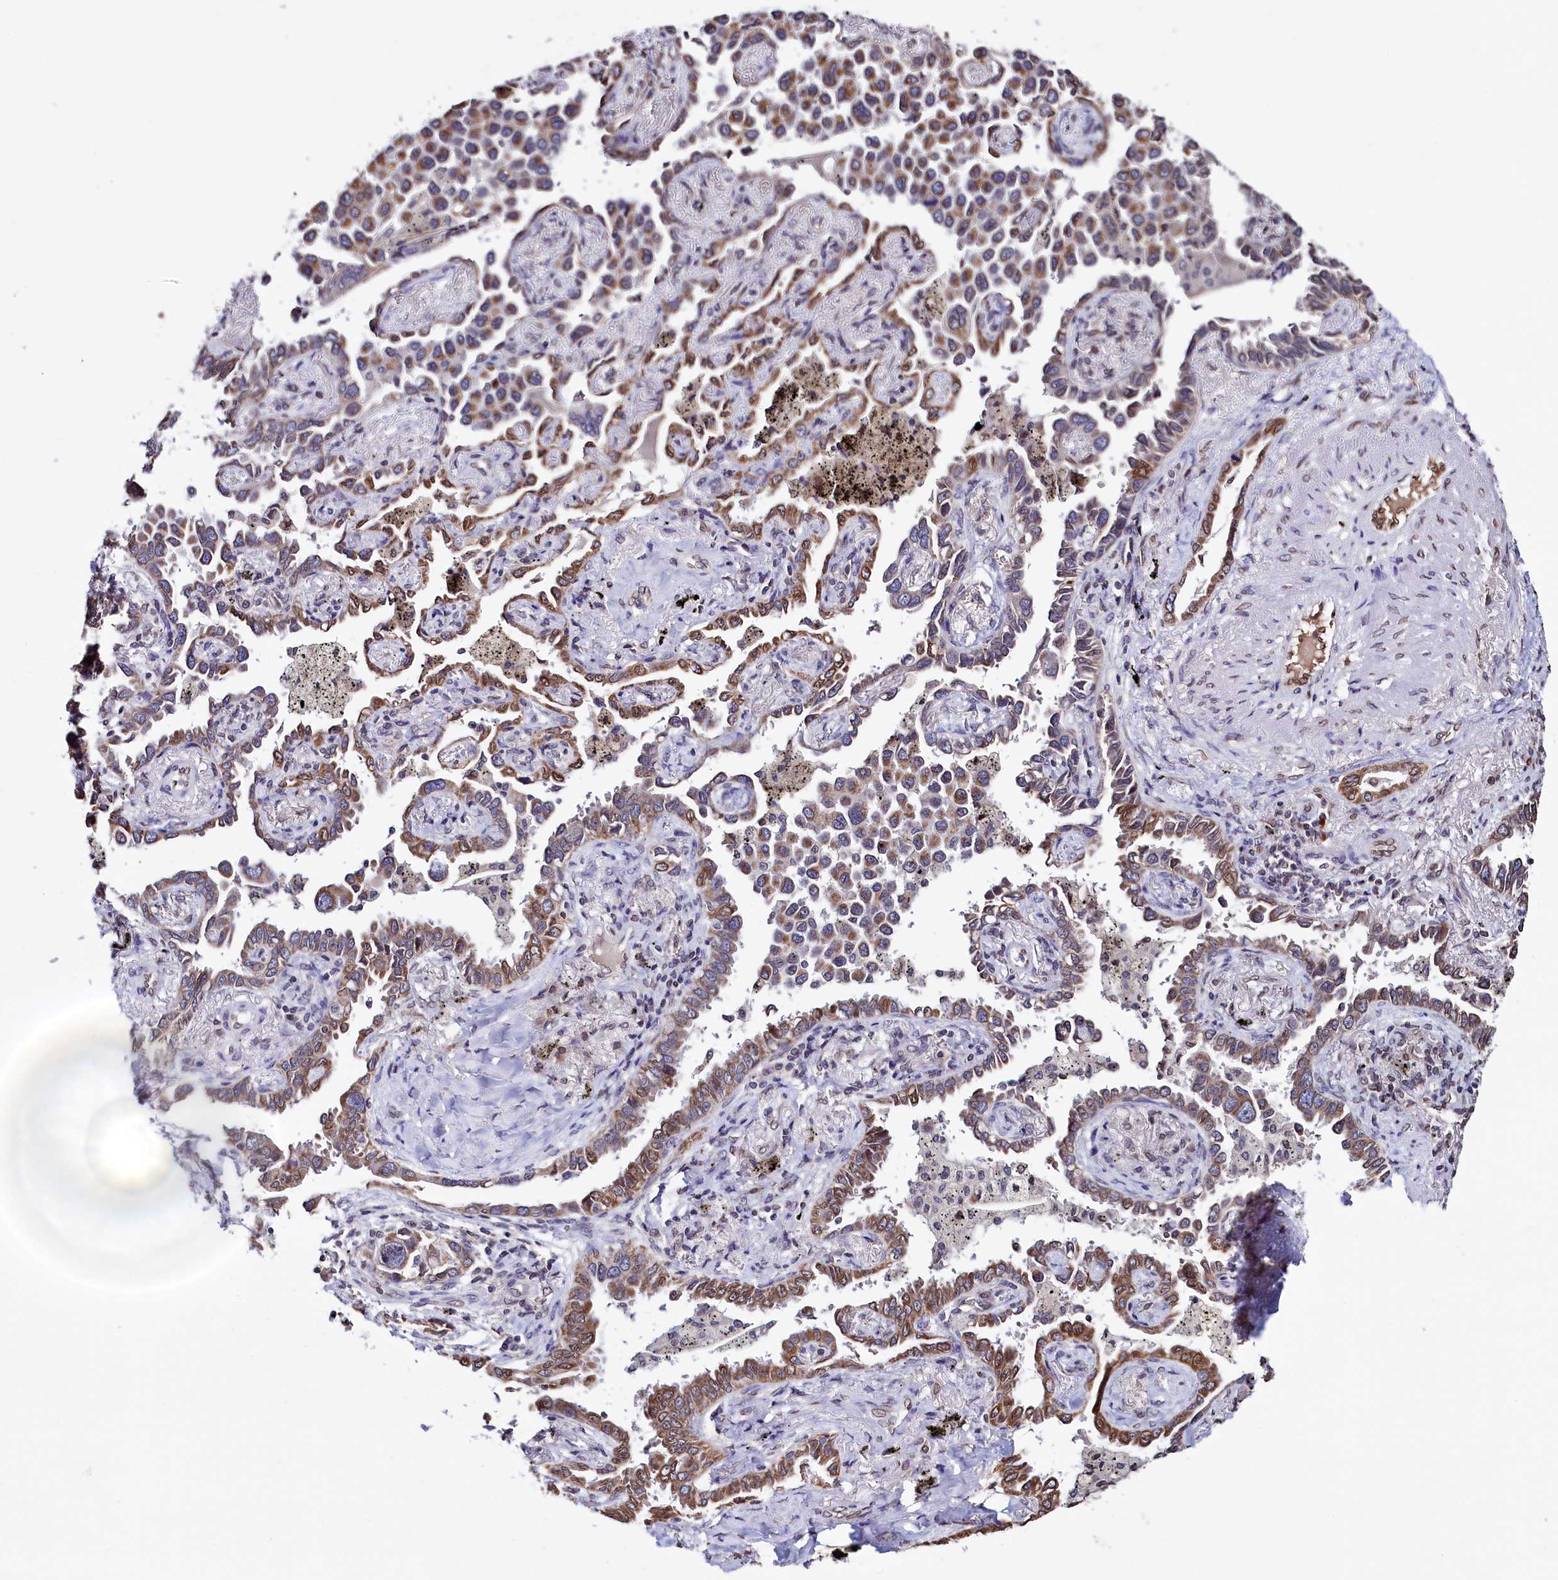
{"staining": {"intensity": "moderate", "quantity": ">75%", "location": "cytoplasmic/membranous,nuclear"}, "tissue": "lung cancer", "cell_type": "Tumor cells", "image_type": "cancer", "snomed": [{"axis": "morphology", "description": "Adenocarcinoma, NOS"}, {"axis": "topography", "description": "Lung"}], "caption": "This histopathology image shows lung adenocarcinoma stained with IHC to label a protein in brown. The cytoplasmic/membranous and nuclear of tumor cells show moderate positivity for the protein. Nuclei are counter-stained blue.", "gene": "HAND1", "patient": {"sex": "male", "age": 67}}